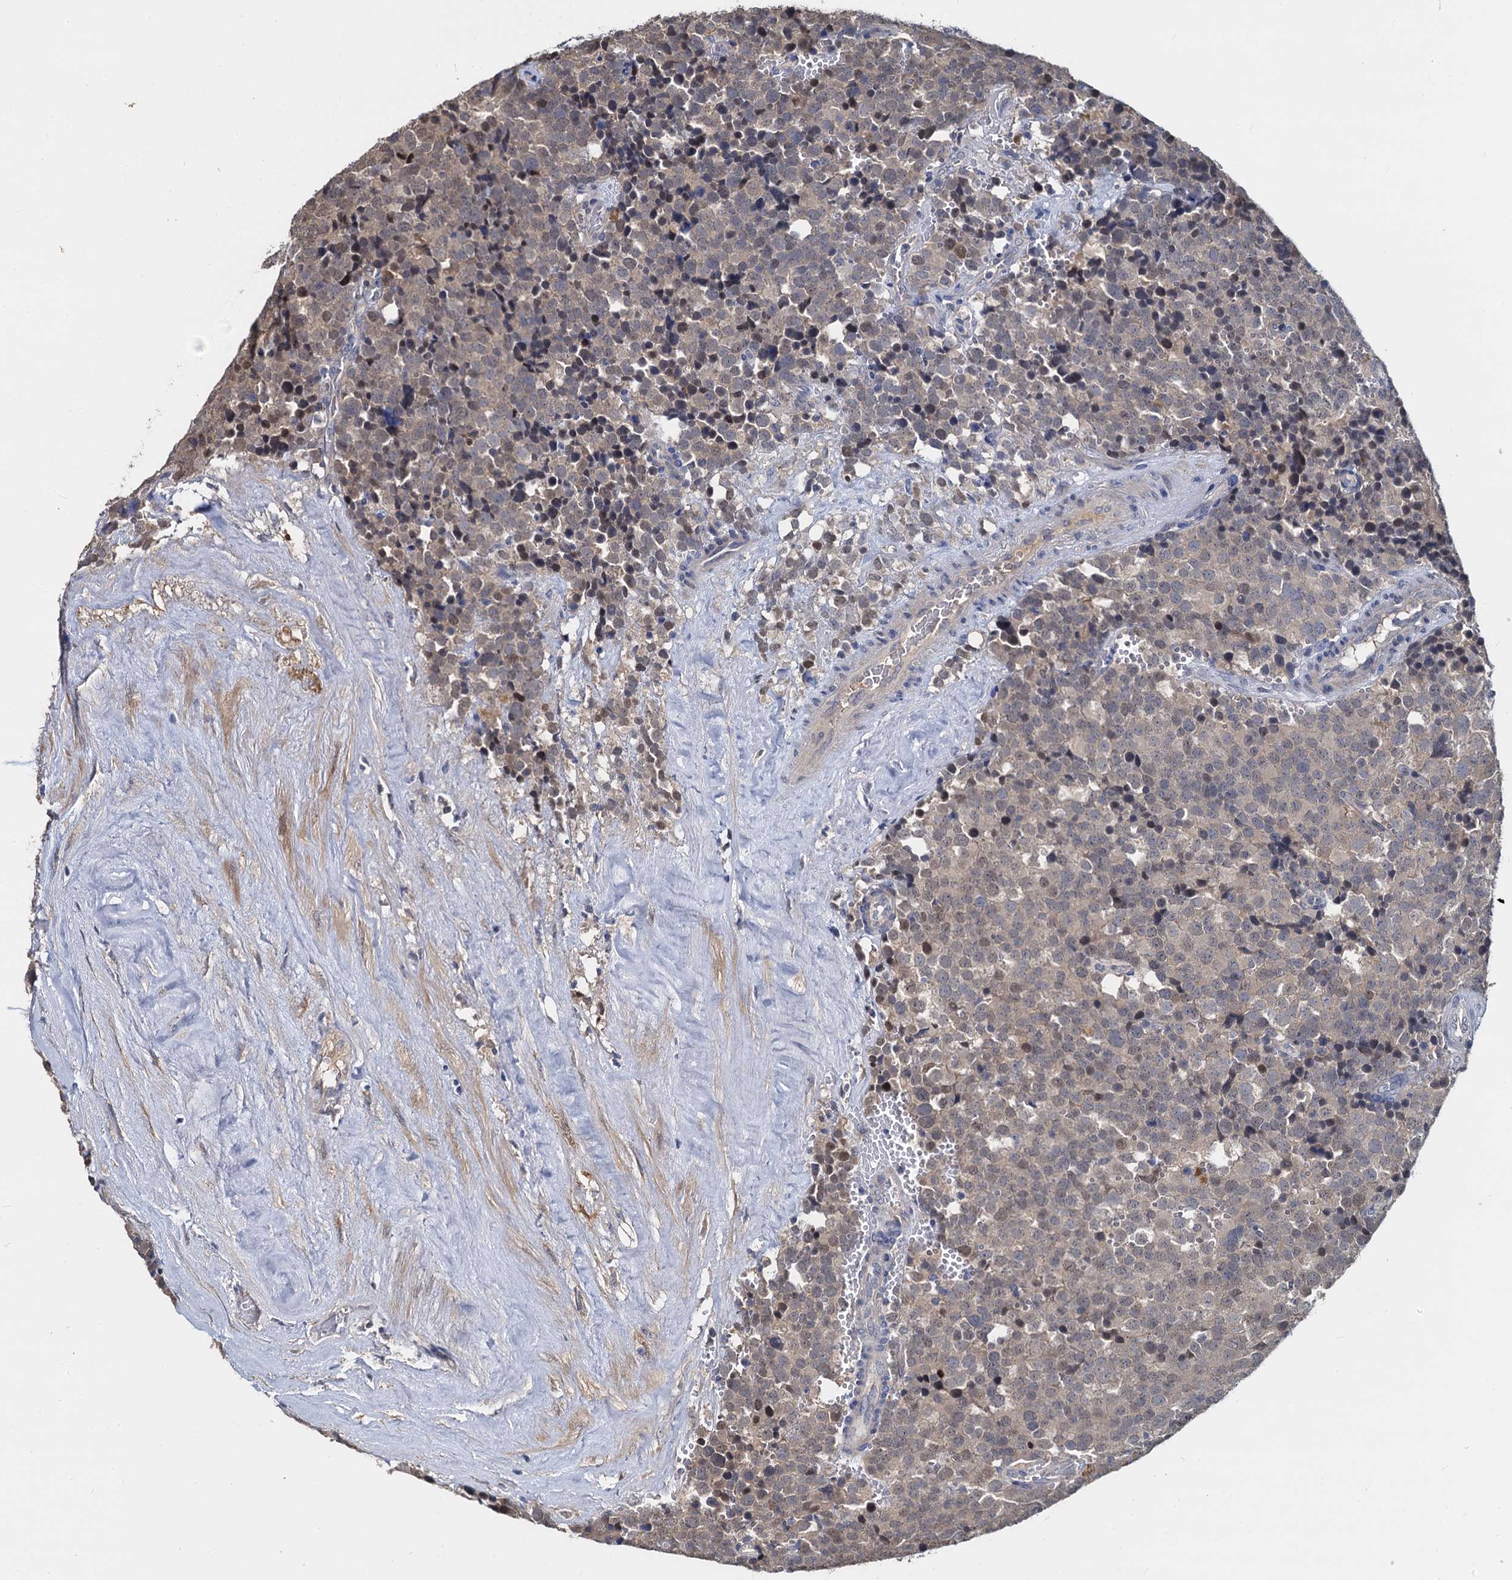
{"staining": {"intensity": "weak", "quantity": "25%-75%", "location": "cytoplasmic/membranous,nuclear"}, "tissue": "testis cancer", "cell_type": "Tumor cells", "image_type": "cancer", "snomed": [{"axis": "morphology", "description": "Seminoma, NOS"}, {"axis": "topography", "description": "Testis"}], "caption": "Testis seminoma stained with immunohistochemistry (IHC) demonstrates weak cytoplasmic/membranous and nuclear expression in about 25%-75% of tumor cells. (brown staining indicates protein expression, while blue staining denotes nuclei).", "gene": "CCDC184", "patient": {"sex": "male", "age": 71}}